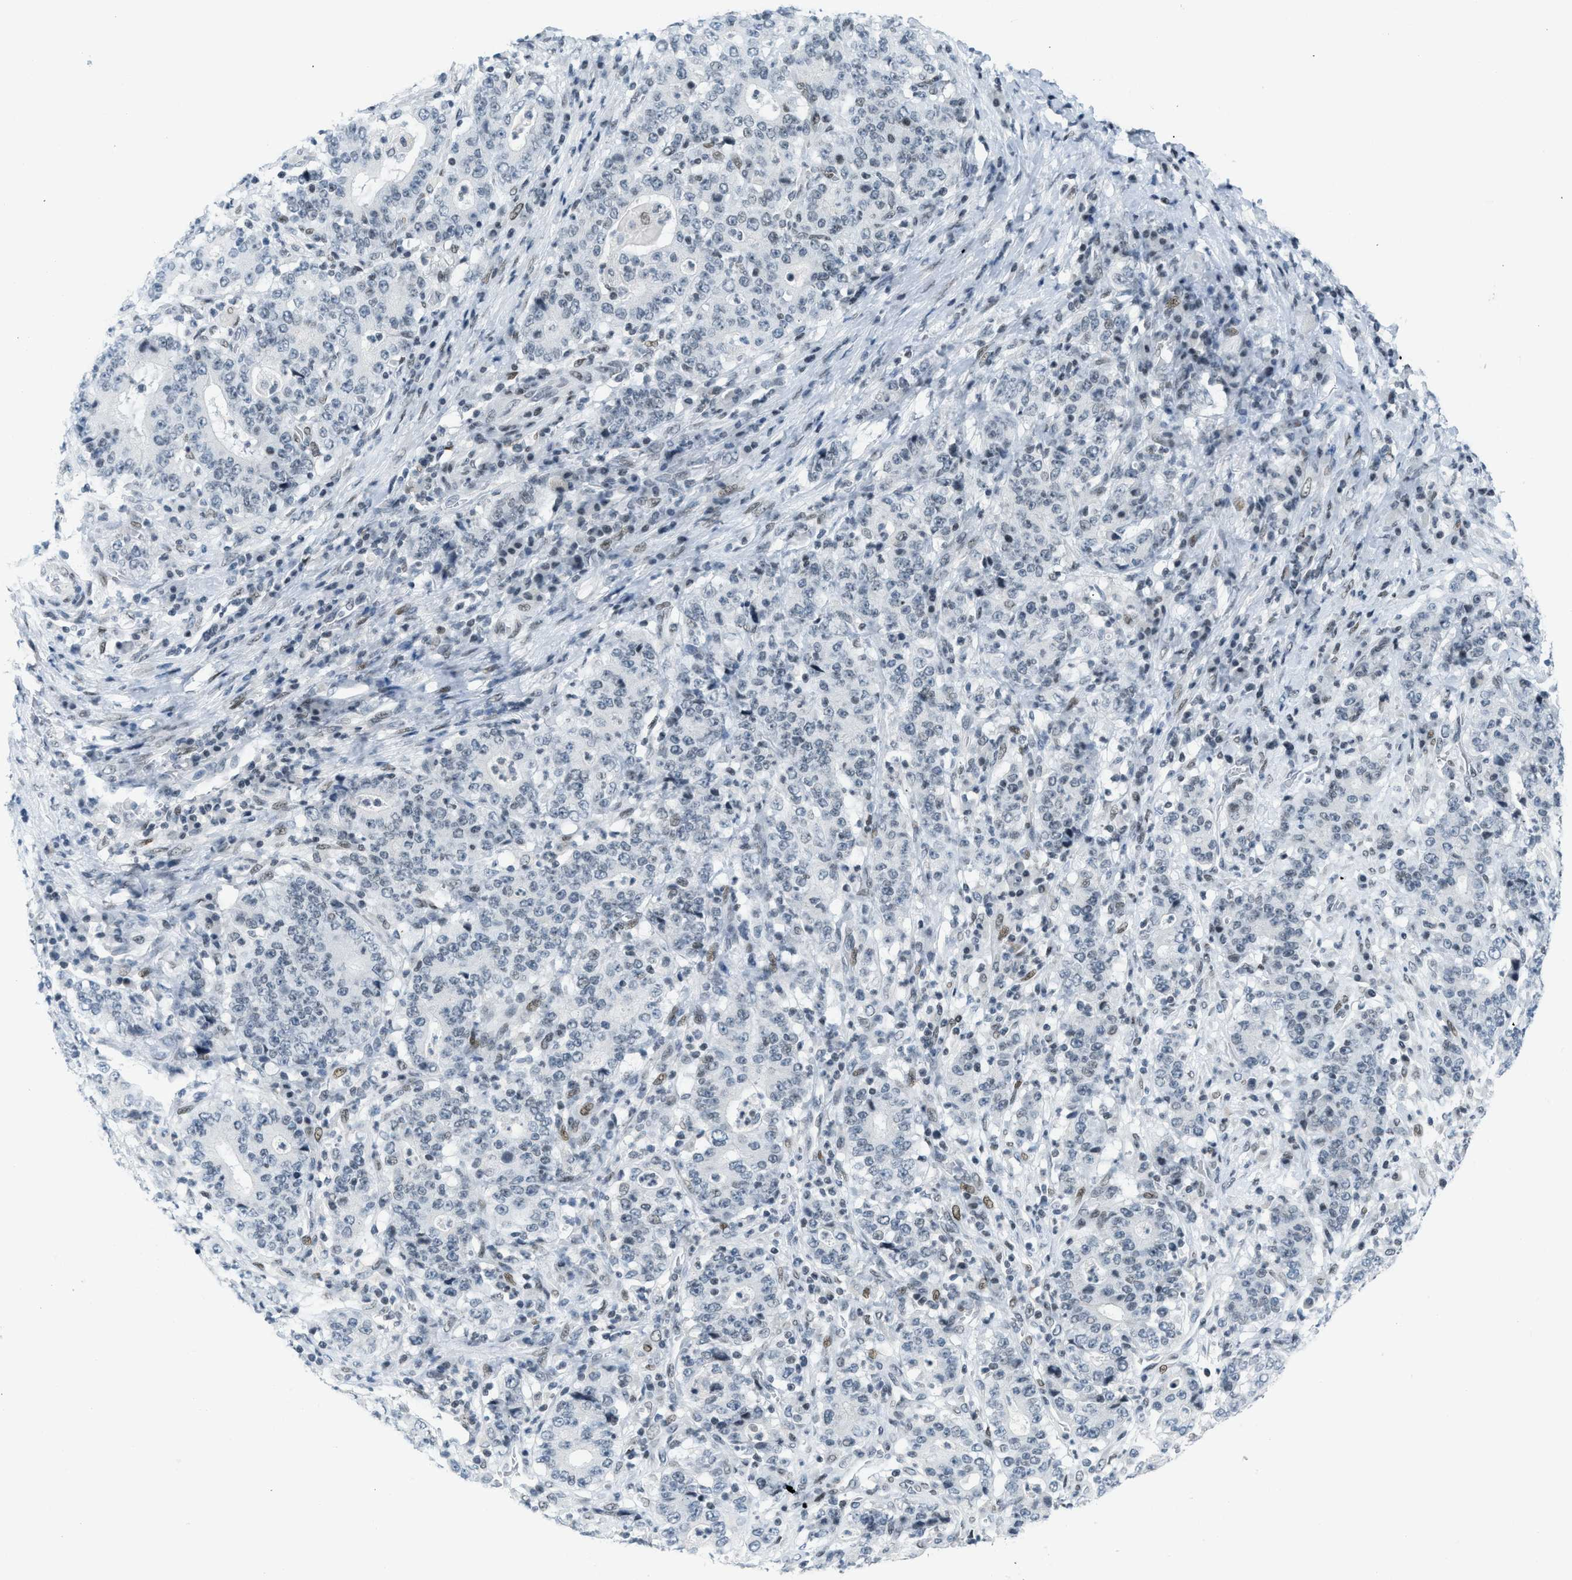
{"staining": {"intensity": "negative", "quantity": "none", "location": "none"}, "tissue": "stomach cancer", "cell_type": "Tumor cells", "image_type": "cancer", "snomed": [{"axis": "morphology", "description": "Normal tissue, NOS"}, {"axis": "morphology", "description": "Adenocarcinoma, NOS"}, {"axis": "topography", "description": "Stomach, upper"}, {"axis": "topography", "description": "Stomach"}], "caption": "The photomicrograph exhibits no significant positivity in tumor cells of stomach cancer. (Stains: DAB immunohistochemistry (IHC) with hematoxylin counter stain, Microscopy: brightfield microscopy at high magnification).", "gene": "PBX1", "patient": {"sex": "male", "age": 59}}